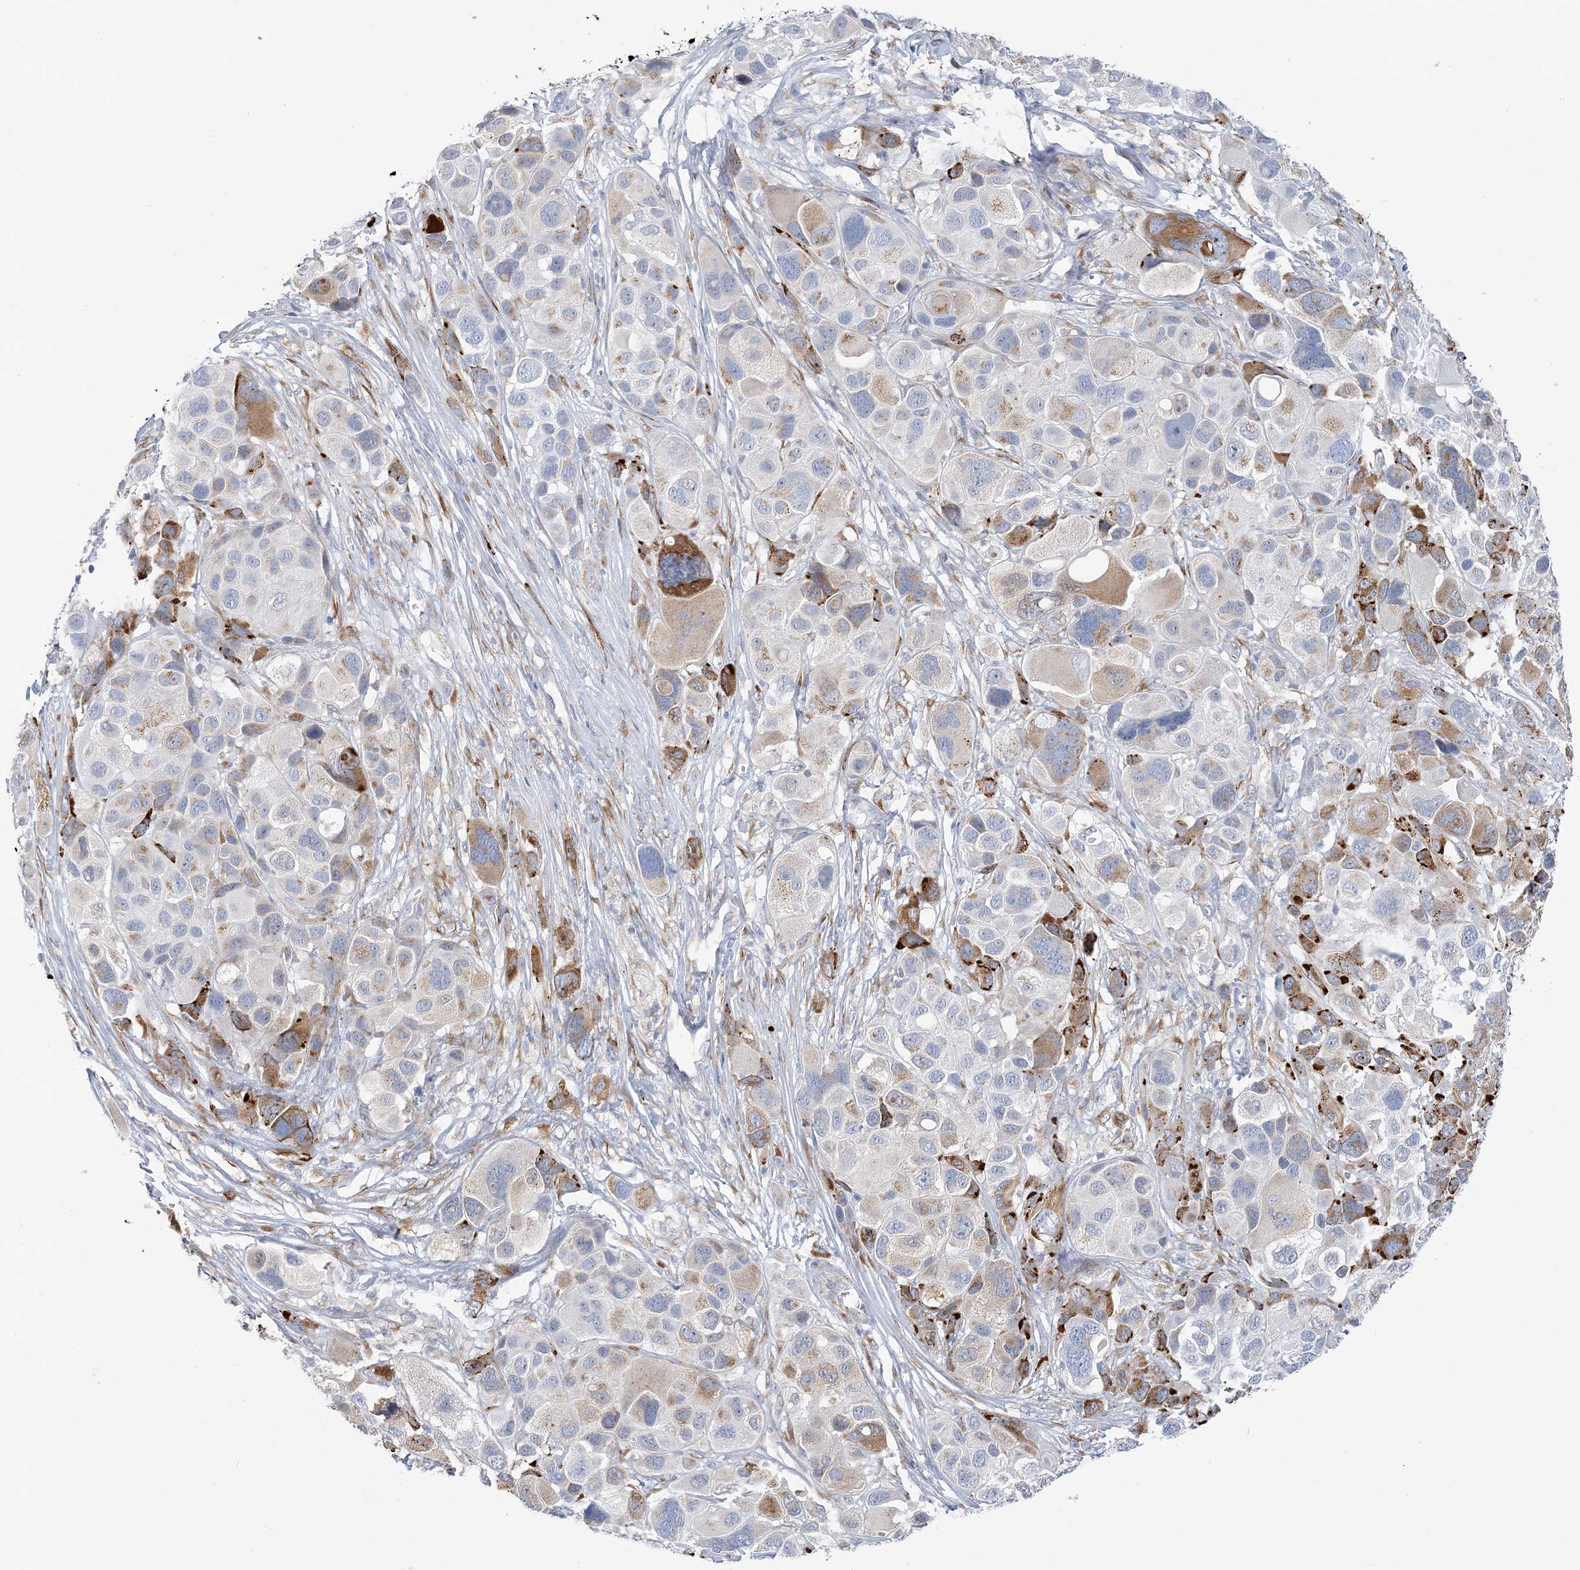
{"staining": {"intensity": "moderate", "quantity": "<25%", "location": "cytoplasmic/membranous"}, "tissue": "melanoma", "cell_type": "Tumor cells", "image_type": "cancer", "snomed": [{"axis": "morphology", "description": "Malignant melanoma, NOS"}, {"axis": "topography", "description": "Skin of trunk"}], "caption": "DAB immunohistochemical staining of malignant melanoma reveals moderate cytoplasmic/membranous protein staining in approximately <25% of tumor cells.", "gene": "PLEKHG4B", "patient": {"sex": "male", "age": 71}}